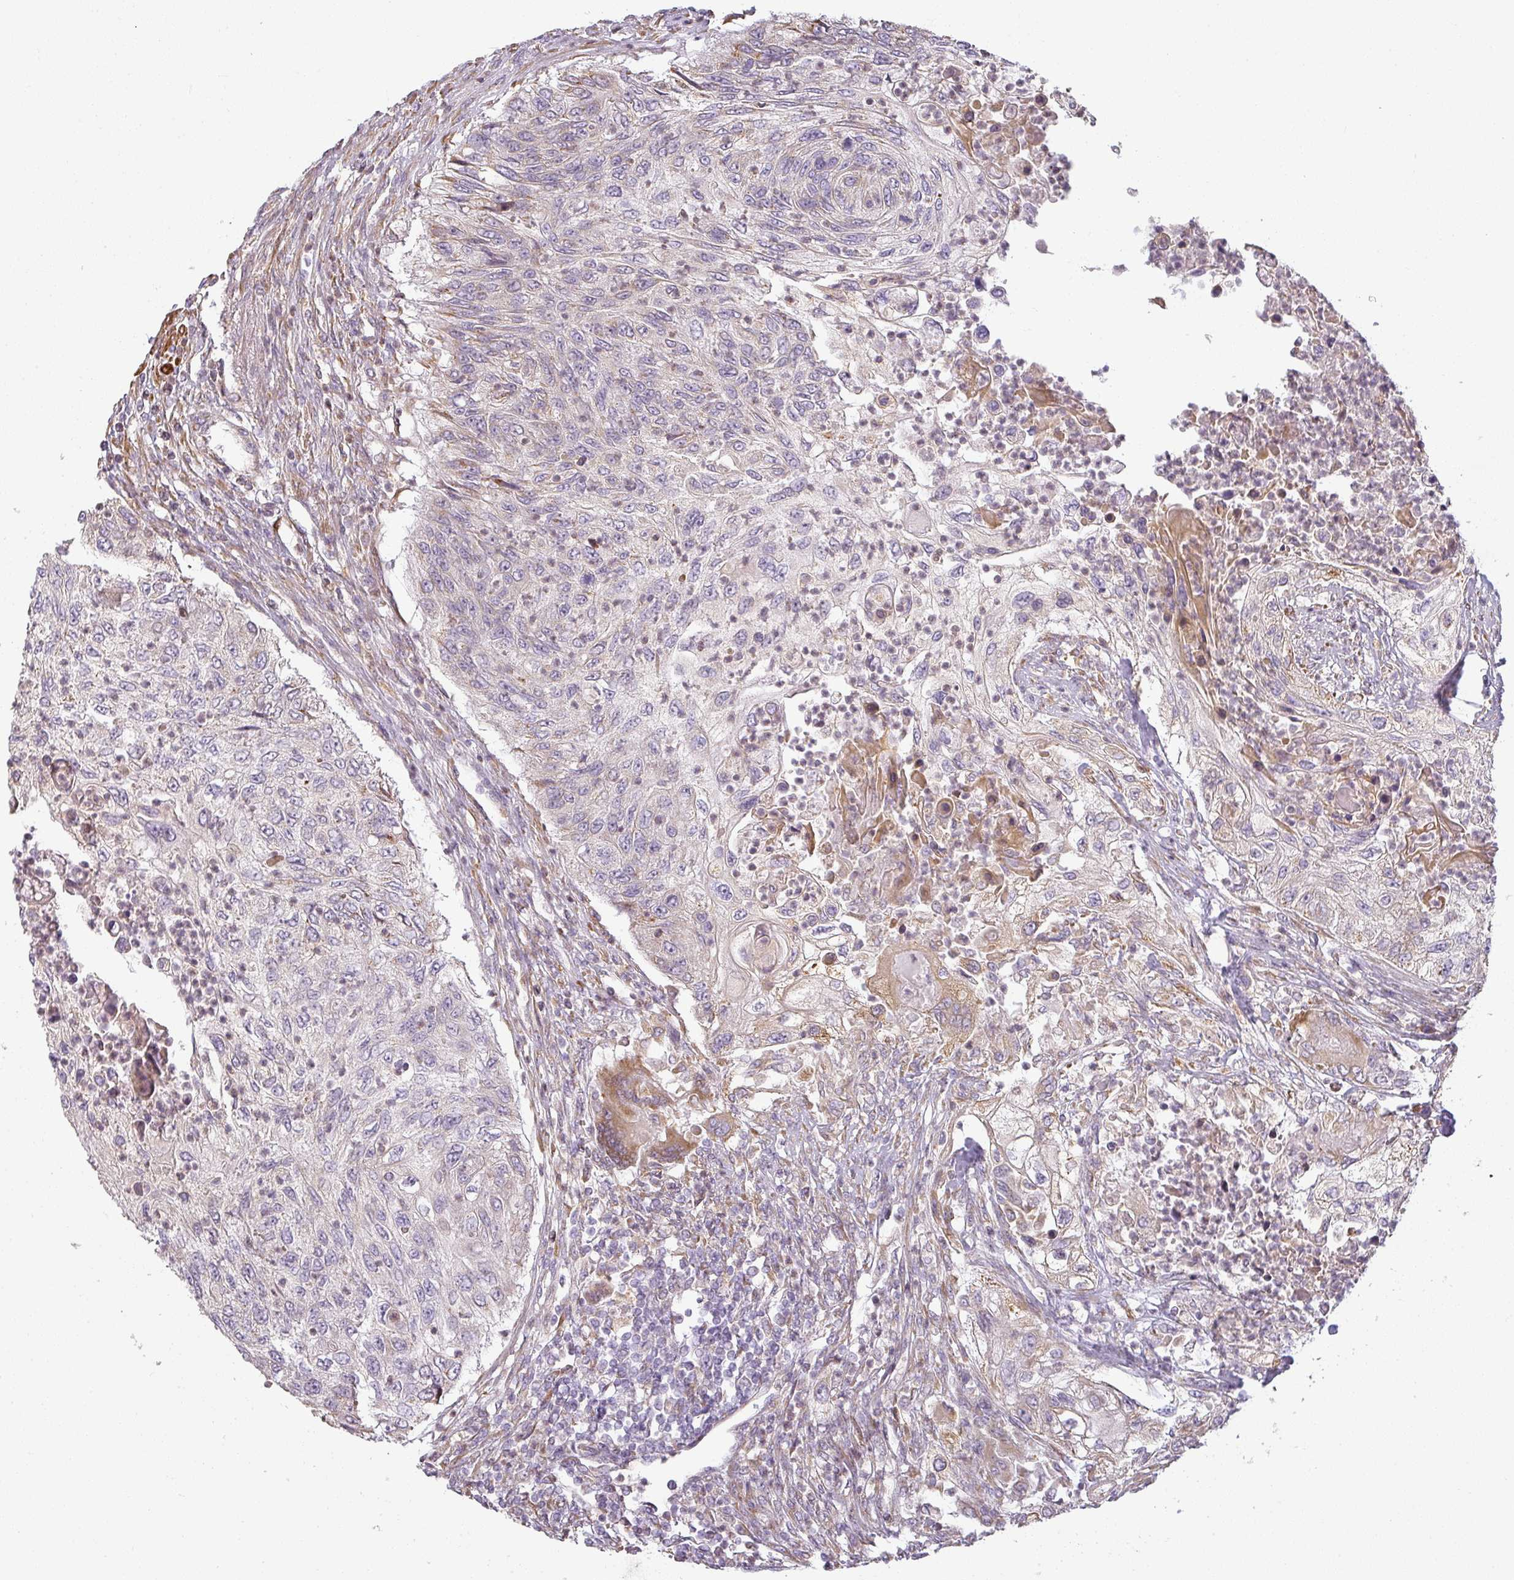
{"staining": {"intensity": "weak", "quantity": "<25%", "location": "cytoplasmic/membranous"}, "tissue": "urothelial cancer", "cell_type": "Tumor cells", "image_type": "cancer", "snomed": [{"axis": "morphology", "description": "Urothelial carcinoma, High grade"}, {"axis": "topography", "description": "Urinary bladder"}], "caption": "Tumor cells show no significant staining in urothelial cancer. Brightfield microscopy of IHC stained with DAB (brown) and hematoxylin (blue), captured at high magnification.", "gene": "CCDC144A", "patient": {"sex": "female", "age": 60}}